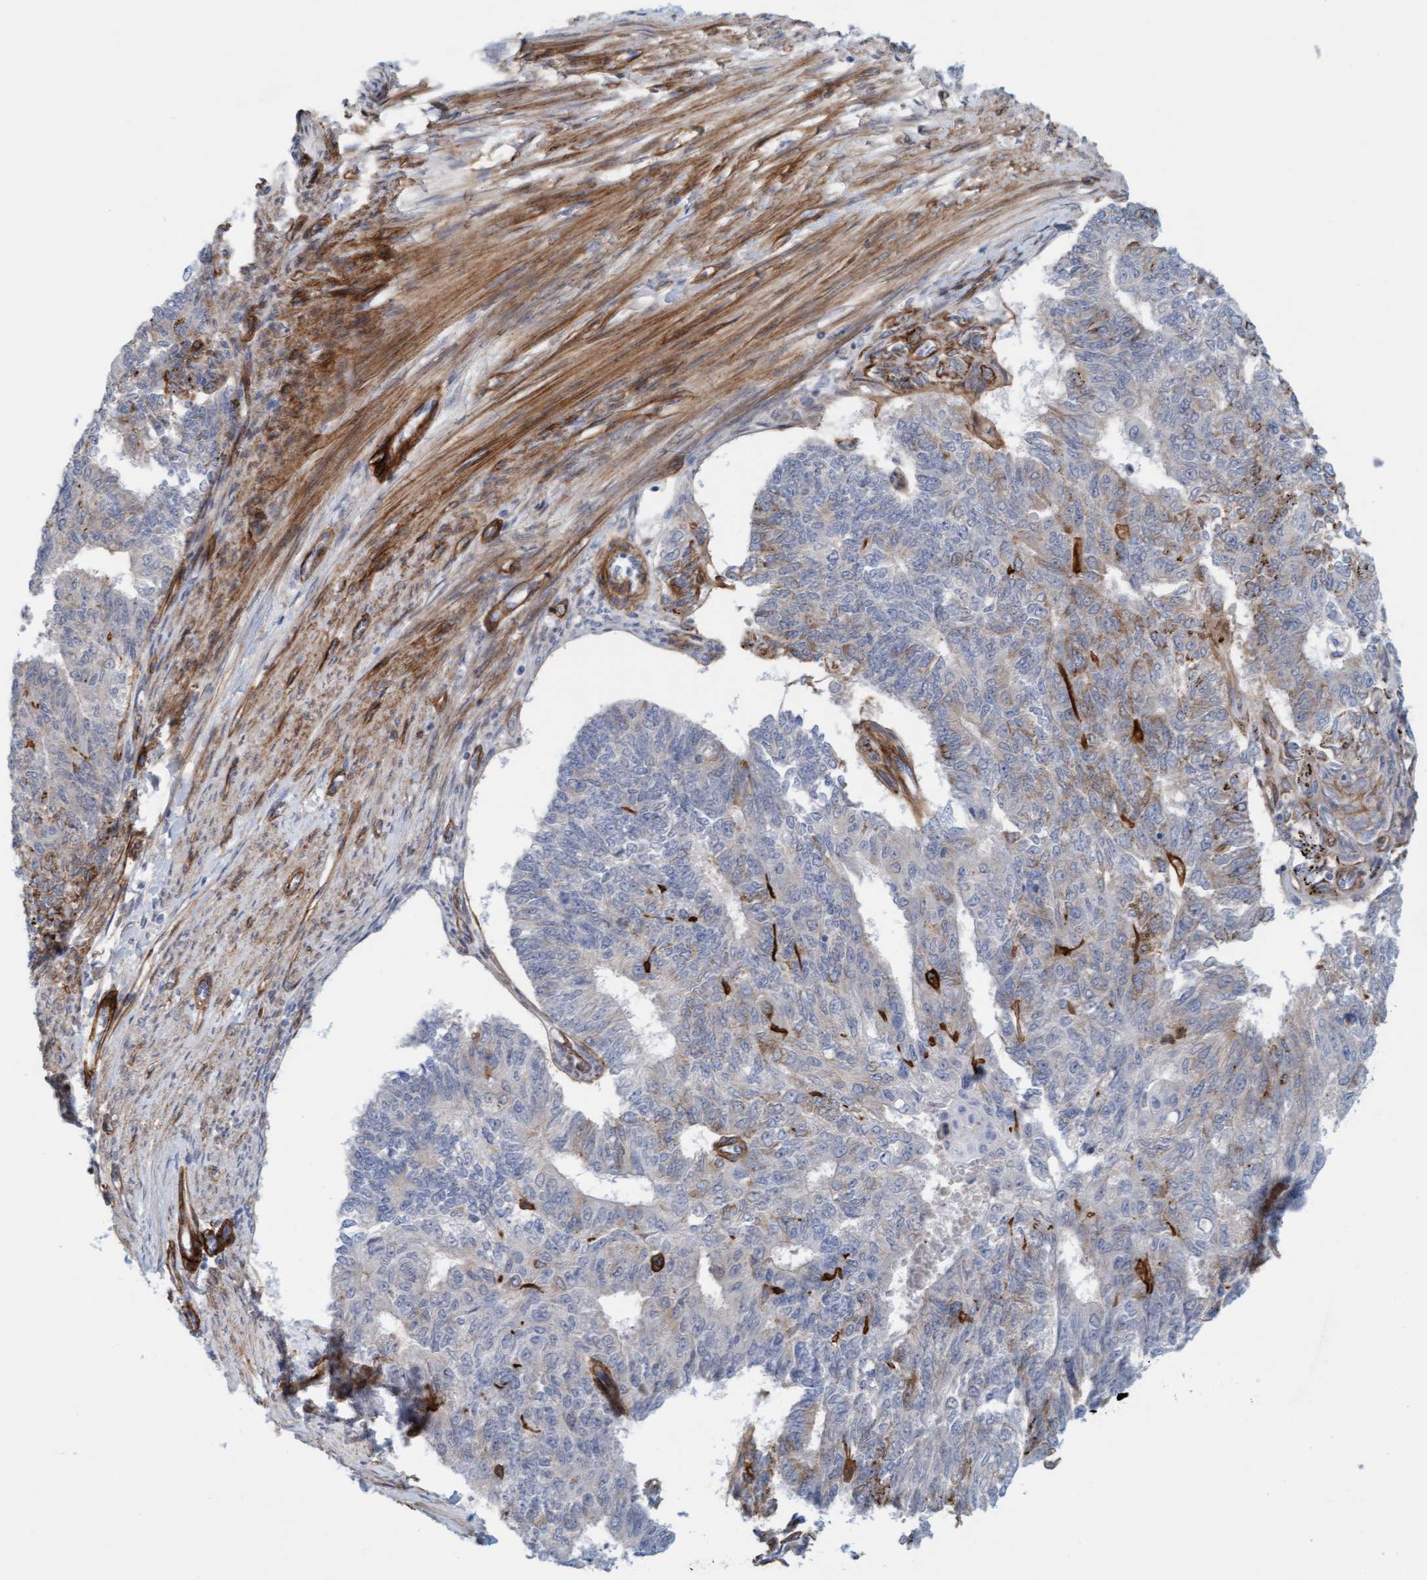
{"staining": {"intensity": "moderate", "quantity": "<25%", "location": "cytoplasmic/membranous"}, "tissue": "endometrial cancer", "cell_type": "Tumor cells", "image_type": "cancer", "snomed": [{"axis": "morphology", "description": "Adenocarcinoma, NOS"}, {"axis": "topography", "description": "Endometrium"}], "caption": "The photomicrograph exhibits immunohistochemical staining of adenocarcinoma (endometrial). There is moderate cytoplasmic/membranous staining is present in approximately <25% of tumor cells.", "gene": "TSTD2", "patient": {"sex": "female", "age": 32}}